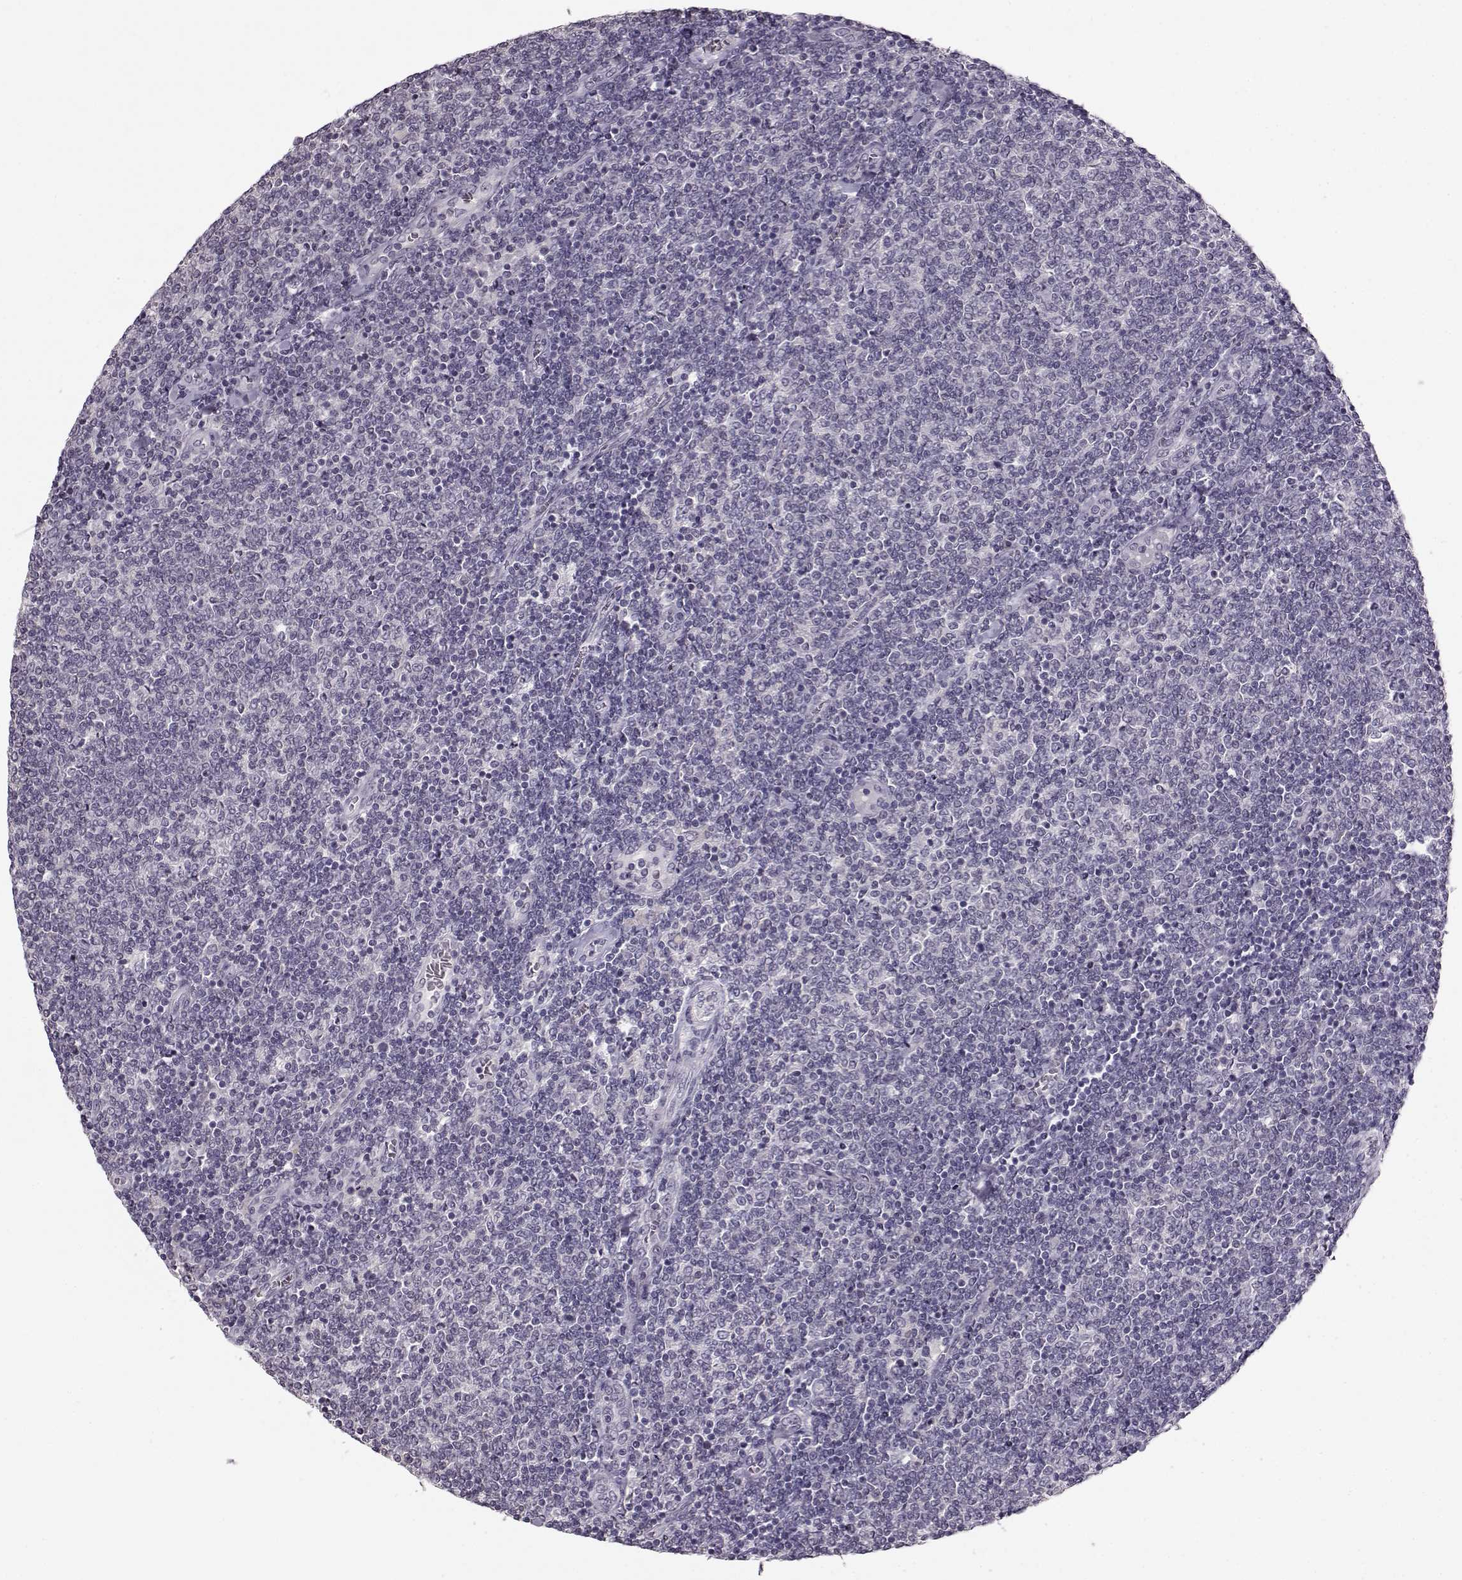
{"staining": {"intensity": "negative", "quantity": "none", "location": "none"}, "tissue": "lymphoma", "cell_type": "Tumor cells", "image_type": "cancer", "snomed": [{"axis": "morphology", "description": "Malignant lymphoma, non-Hodgkin's type, Low grade"}, {"axis": "topography", "description": "Lymph node"}], "caption": "Lymphoma stained for a protein using immunohistochemistry (IHC) displays no staining tumor cells.", "gene": "RP1L1", "patient": {"sex": "male", "age": 52}}